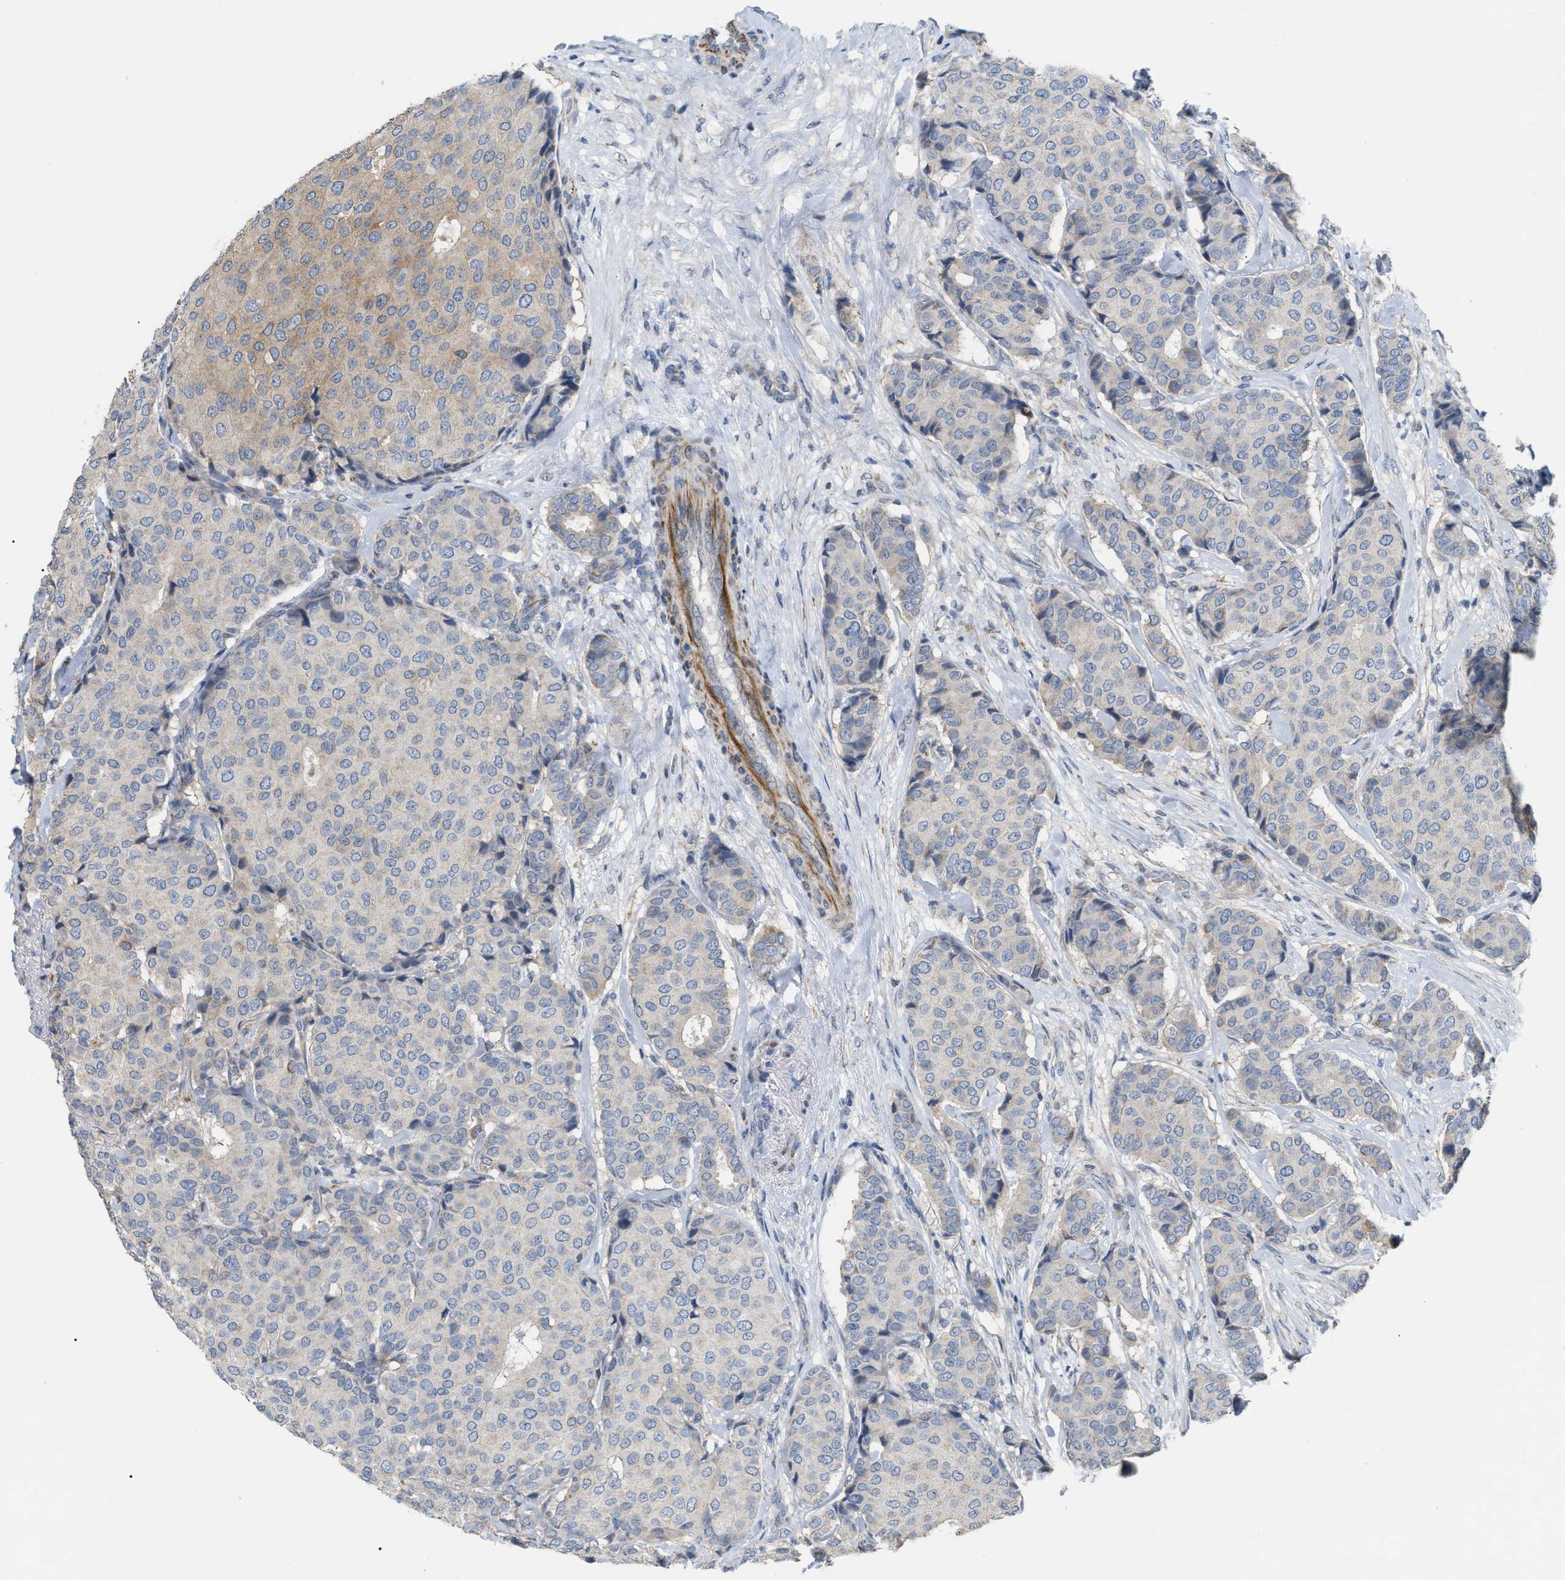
{"staining": {"intensity": "weak", "quantity": "<25%", "location": "cytoplasmic/membranous"}, "tissue": "breast cancer", "cell_type": "Tumor cells", "image_type": "cancer", "snomed": [{"axis": "morphology", "description": "Duct carcinoma"}, {"axis": "topography", "description": "Breast"}], "caption": "This is an immunohistochemistry micrograph of breast cancer (intraductal carcinoma). There is no positivity in tumor cells.", "gene": "DHX58", "patient": {"sex": "female", "age": 75}}